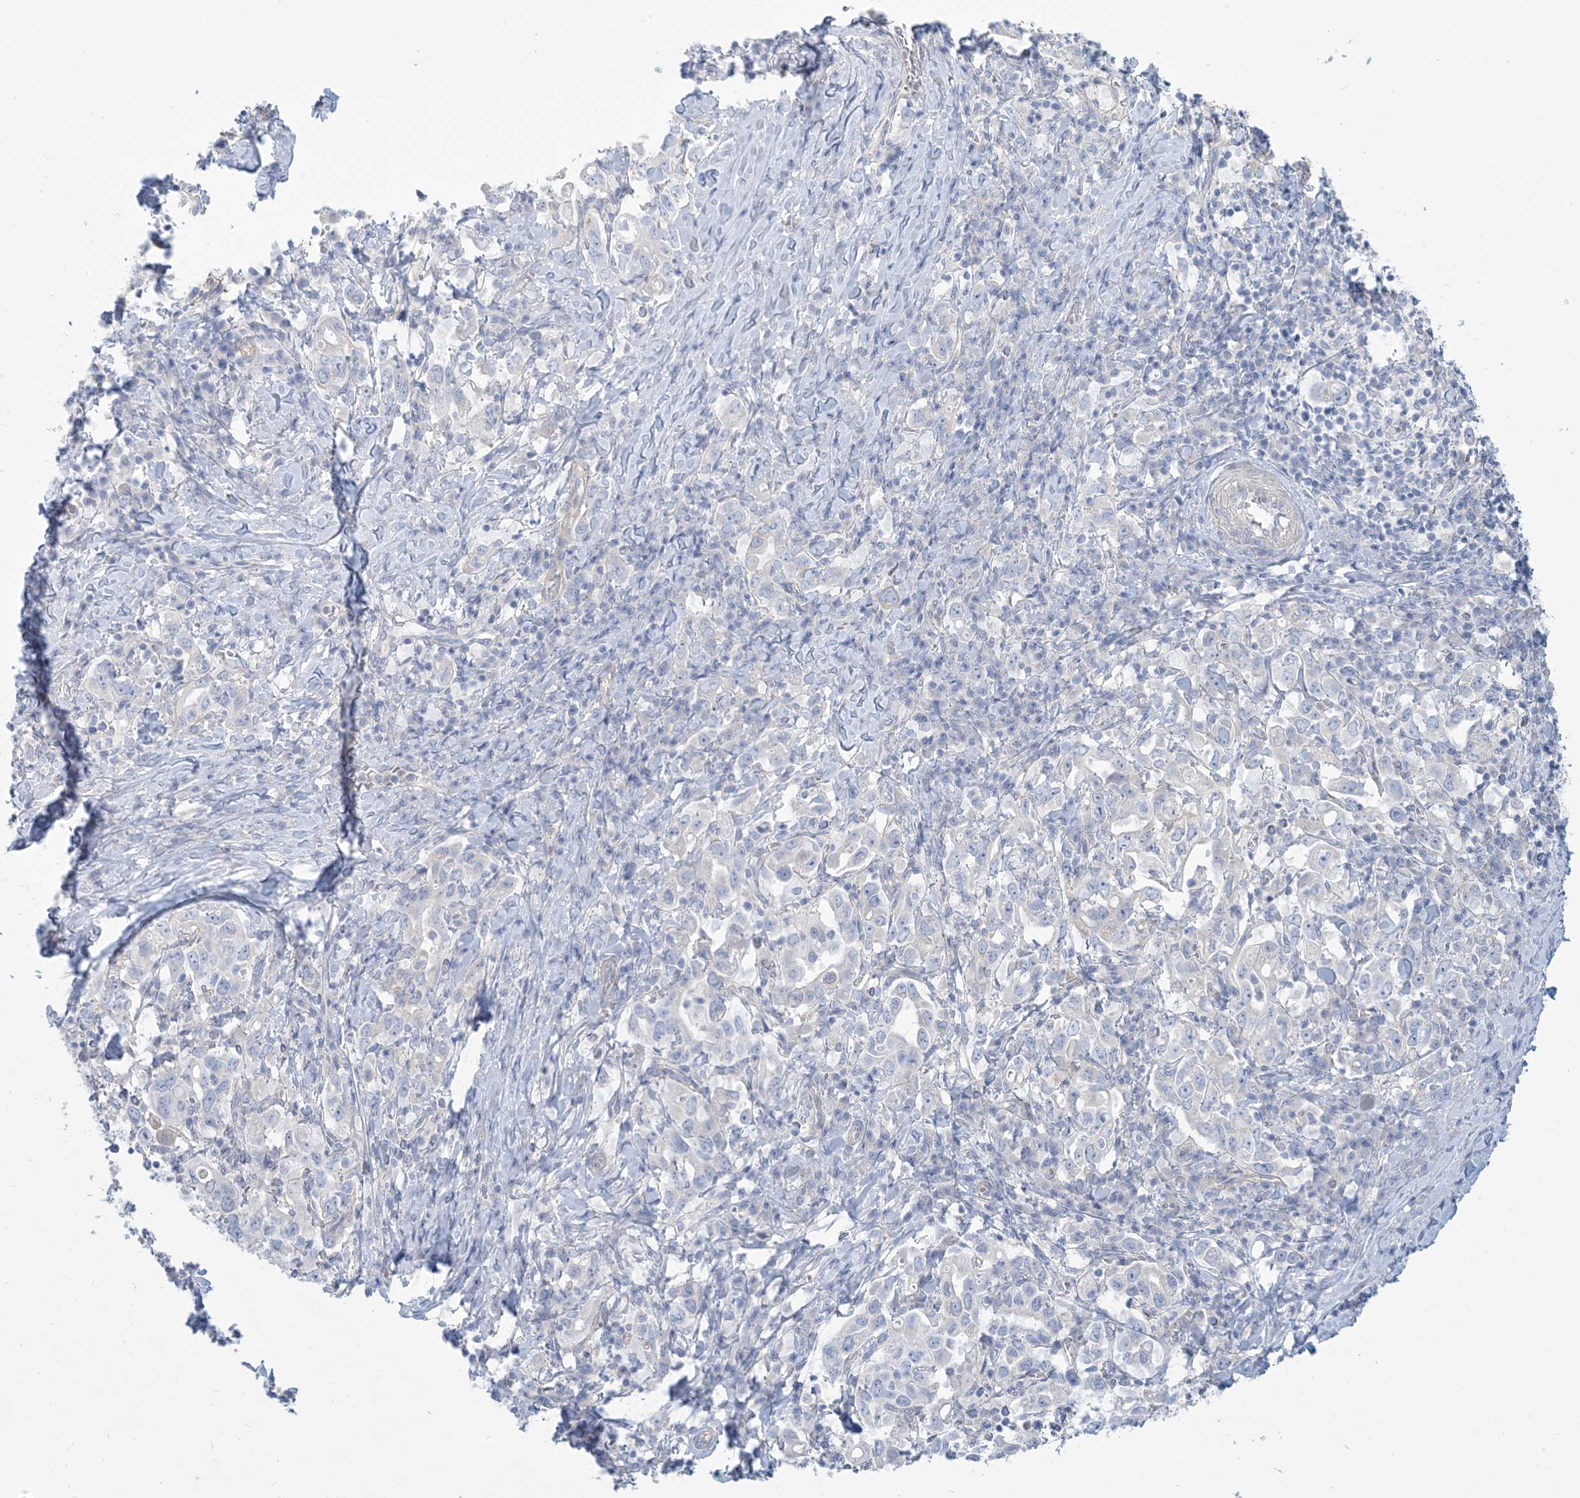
{"staining": {"intensity": "negative", "quantity": "none", "location": "none"}, "tissue": "stomach cancer", "cell_type": "Tumor cells", "image_type": "cancer", "snomed": [{"axis": "morphology", "description": "Adenocarcinoma, NOS"}, {"axis": "topography", "description": "Stomach, upper"}], "caption": "IHC of human stomach adenocarcinoma displays no expression in tumor cells.", "gene": "MTHFD2L", "patient": {"sex": "male", "age": 62}}